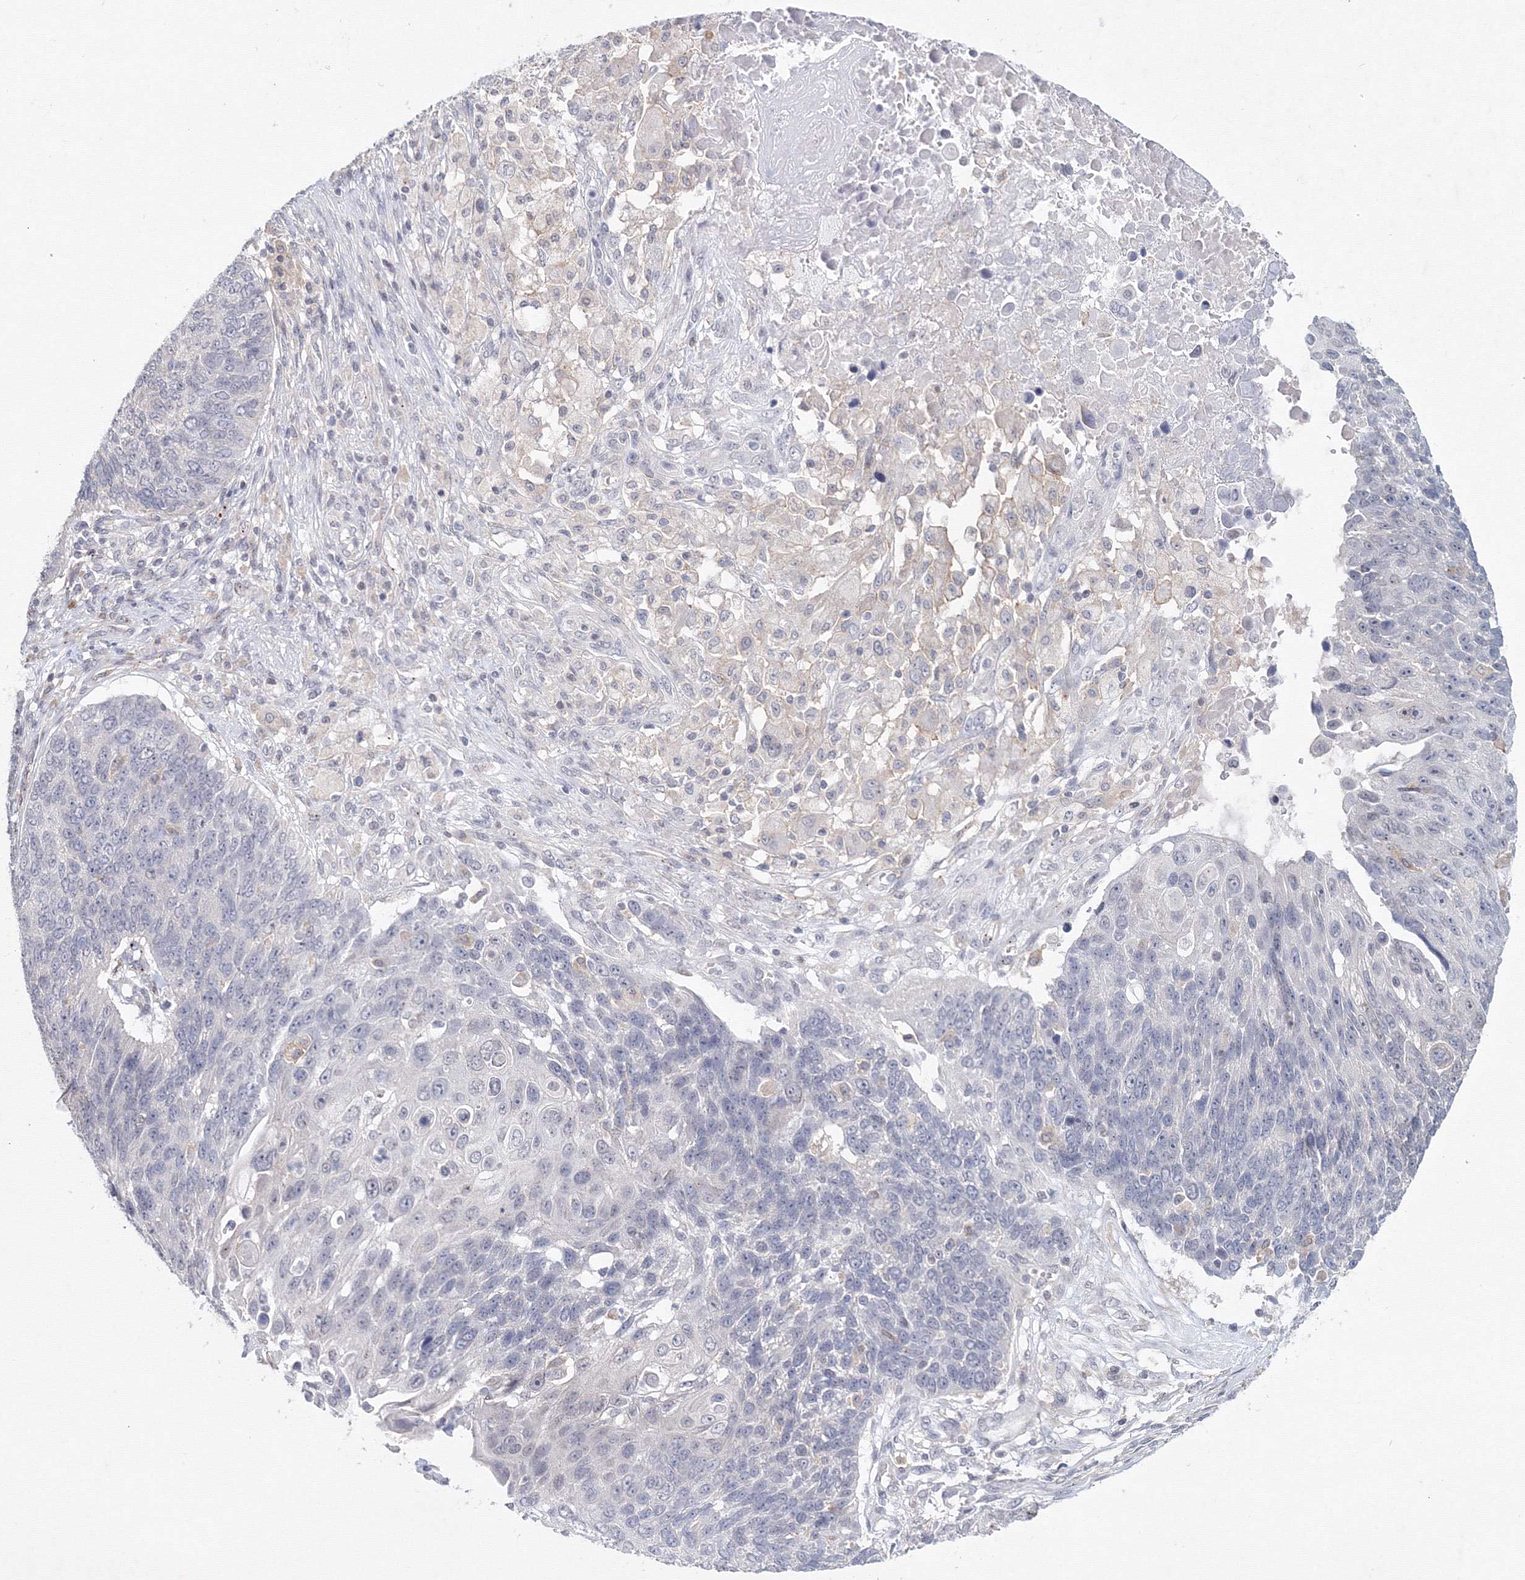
{"staining": {"intensity": "negative", "quantity": "none", "location": "none"}, "tissue": "lung cancer", "cell_type": "Tumor cells", "image_type": "cancer", "snomed": [{"axis": "morphology", "description": "Squamous cell carcinoma, NOS"}, {"axis": "topography", "description": "Lung"}], "caption": "Immunohistochemical staining of human lung cancer displays no significant positivity in tumor cells. (DAB (3,3'-diaminobenzidine) immunohistochemistry visualized using brightfield microscopy, high magnification).", "gene": "SLC7A7", "patient": {"sex": "male", "age": 66}}